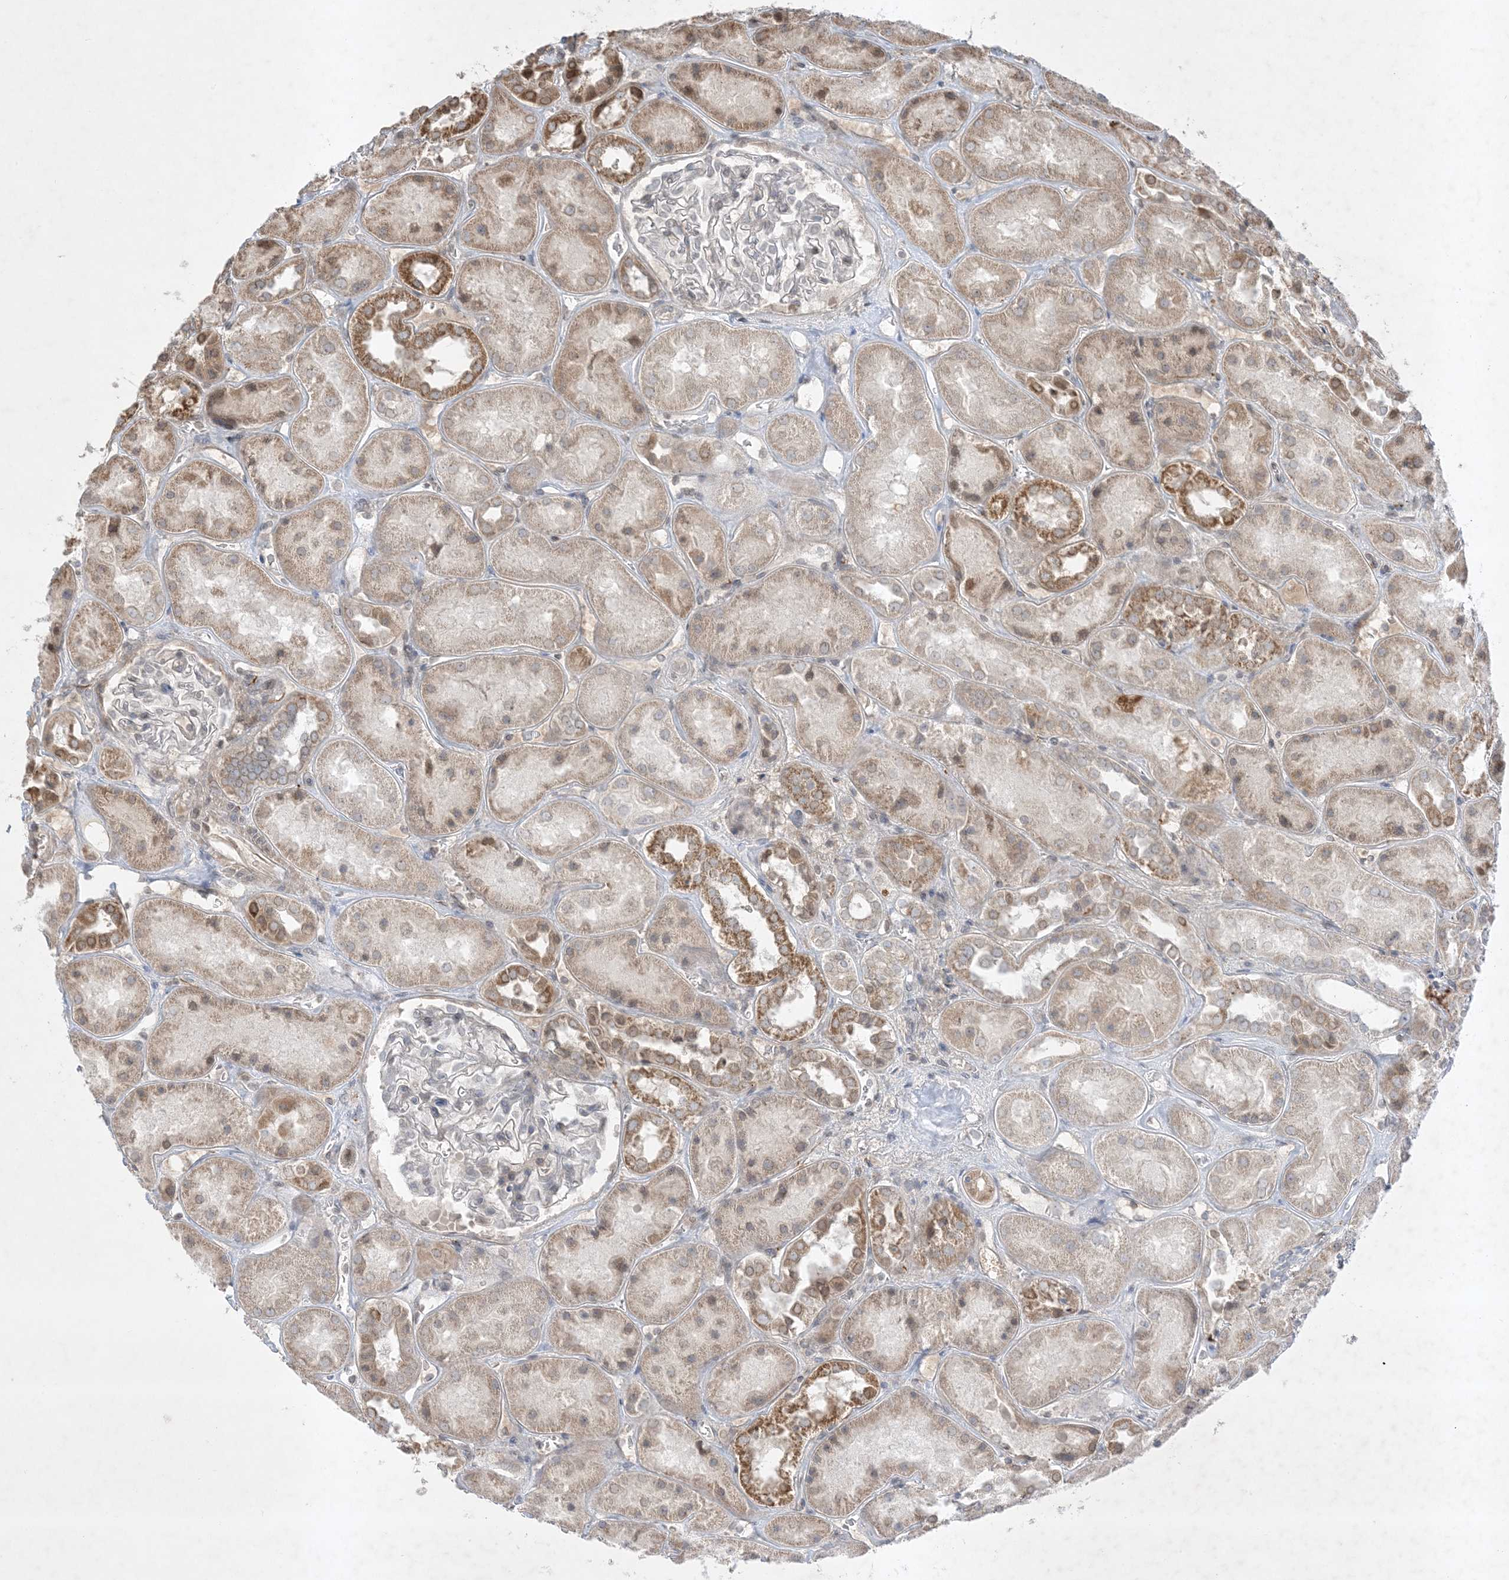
{"staining": {"intensity": "negative", "quantity": "none", "location": "none"}, "tissue": "kidney", "cell_type": "Cells in glomeruli", "image_type": "normal", "snomed": [{"axis": "morphology", "description": "Normal tissue, NOS"}, {"axis": "topography", "description": "Kidney"}], "caption": "Immunohistochemical staining of unremarkable kidney reveals no significant expression in cells in glomeruli. The staining was performed using DAB to visualize the protein expression in brown, while the nuclei were stained in blue with hematoxylin (Magnification: 20x).", "gene": "FNDC1", "patient": {"sex": "male", "age": 70}}